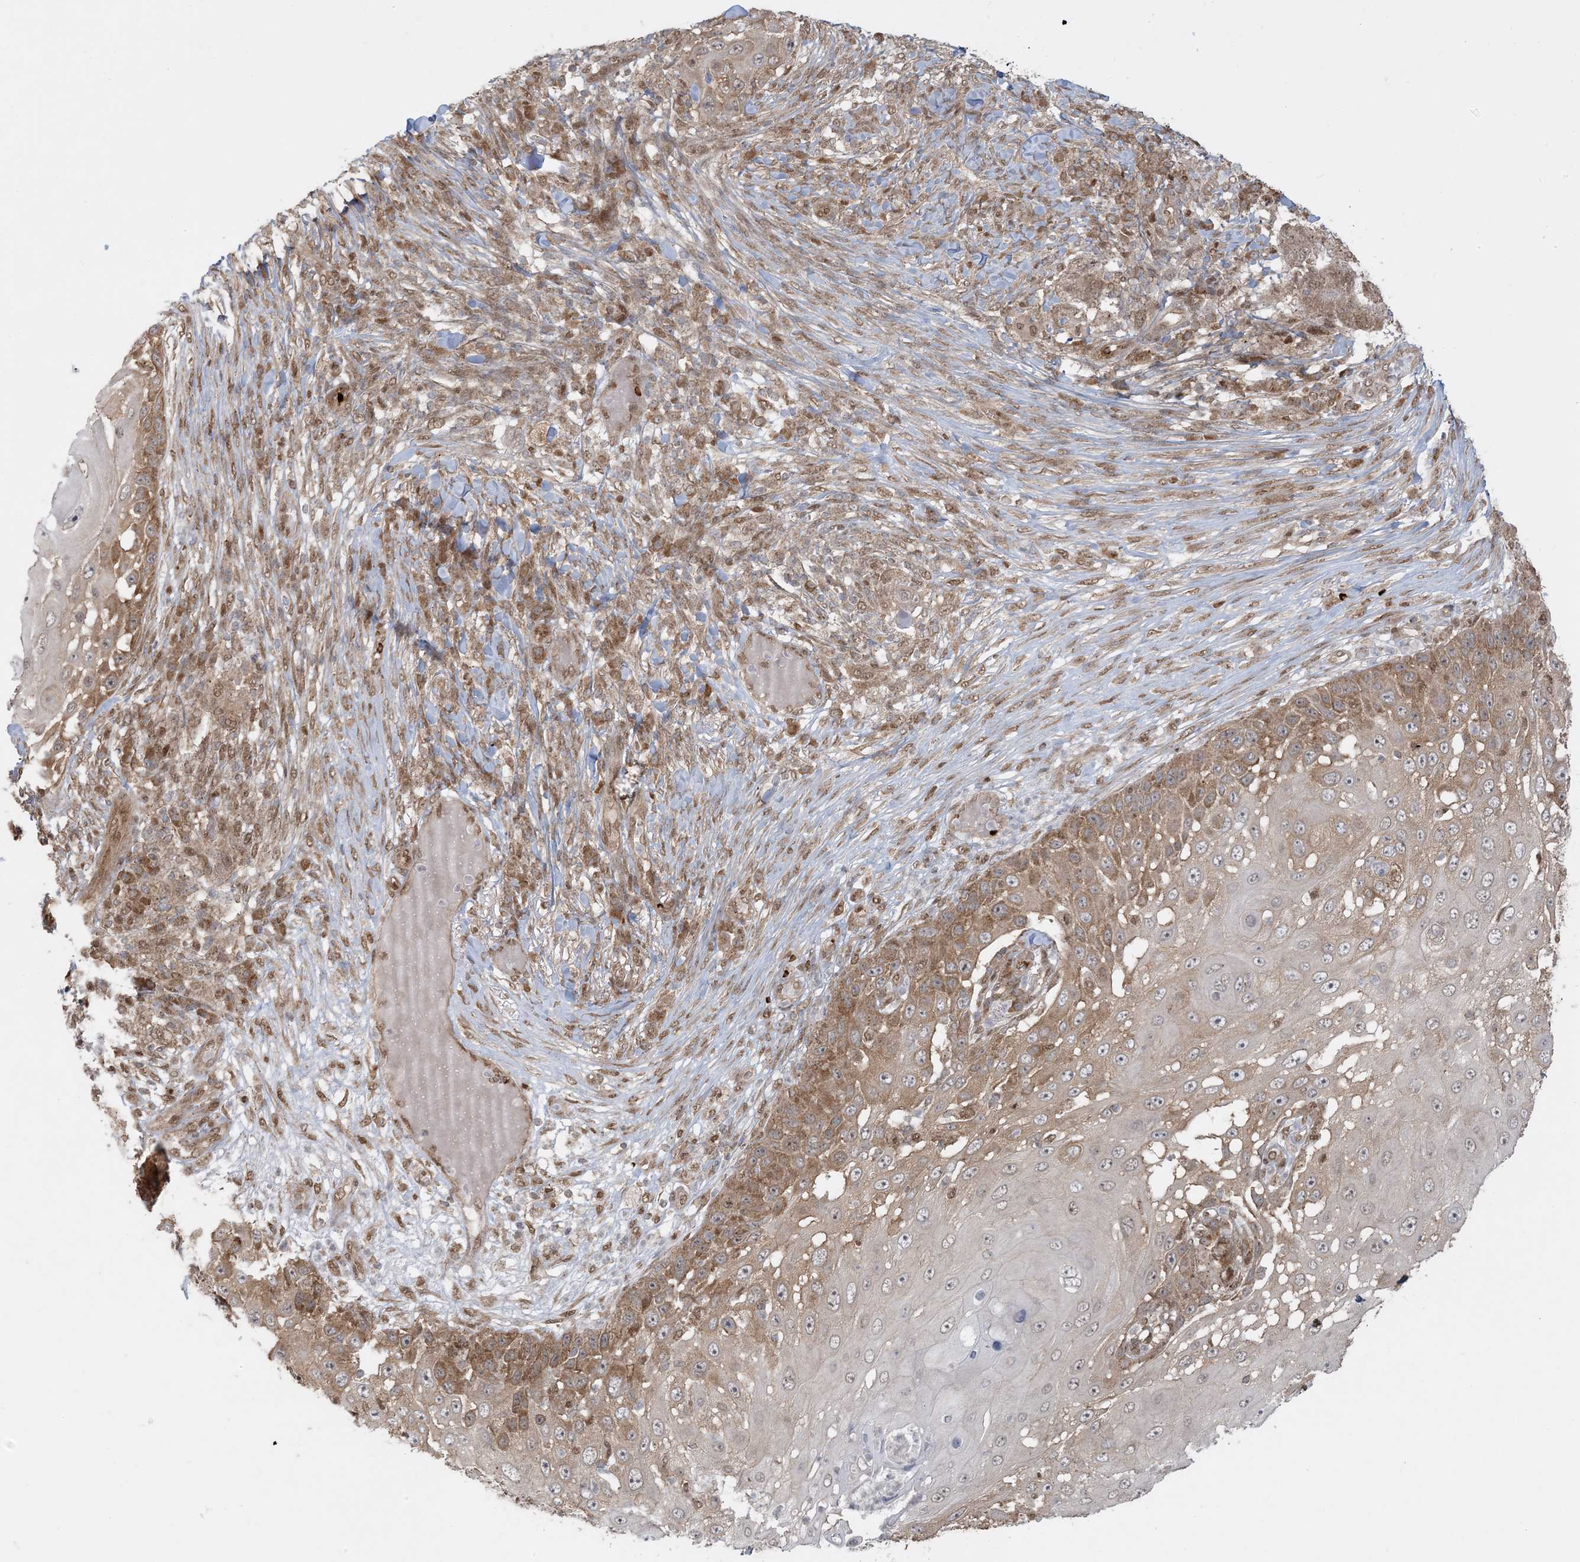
{"staining": {"intensity": "moderate", "quantity": "25%-75%", "location": "cytoplasmic/membranous"}, "tissue": "skin cancer", "cell_type": "Tumor cells", "image_type": "cancer", "snomed": [{"axis": "morphology", "description": "Squamous cell carcinoma, NOS"}, {"axis": "topography", "description": "Skin"}], "caption": "DAB (3,3'-diaminobenzidine) immunohistochemical staining of skin squamous cell carcinoma demonstrates moderate cytoplasmic/membranous protein expression in about 25%-75% of tumor cells.", "gene": "ABCF3", "patient": {"sex": "female", "age": 44}}